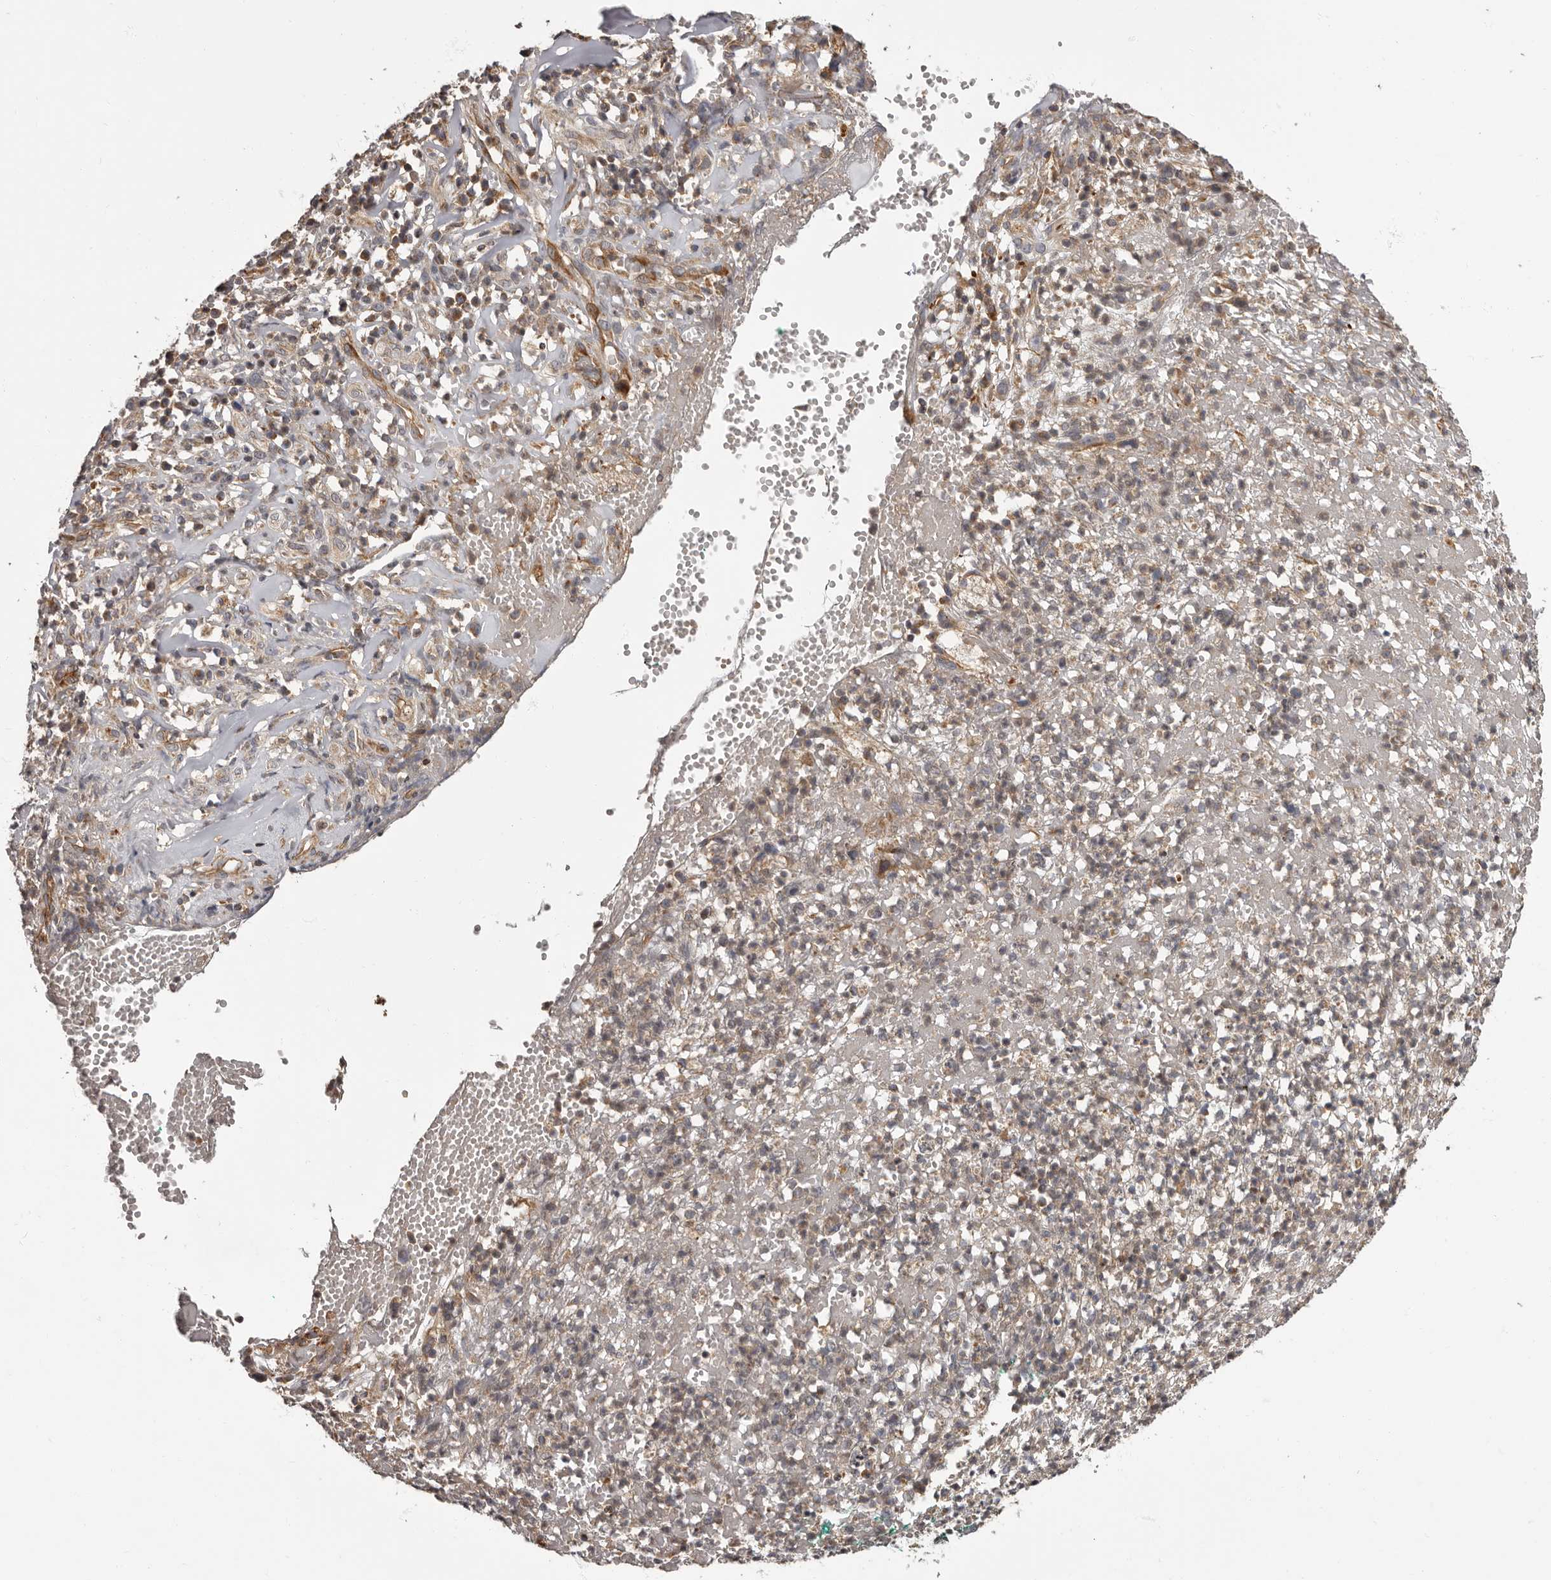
{"staining": {"intensity": "weak", "quantity": ">75%", "location": "cytoplasmic/membranous"}, "tissue": "adipose tissue", "cell_type": "Adipocytes", "image_type": "normal", "snomed": [{"axis": "morphology", "description": "Normal tissue, NOS"}, {"axis": "morphology", "description": "Basal cell carcinoma"}, {"axis": "topography", "description": "Cartilage tissue"}, {"axis": "topography", "description": "Nasopharynx"}, {"axis": "topography", "description": "Oral tissue"}], "caption": "Adipose tissue stained with immunohistochemistry (IHC) exhibits weak cytoplasmic/membranous positivity in about >75% of adipocytes. Nuclei are stained in blue.", "gene": "ADCY2", "patient": {"sex": "female", "age": 77}}